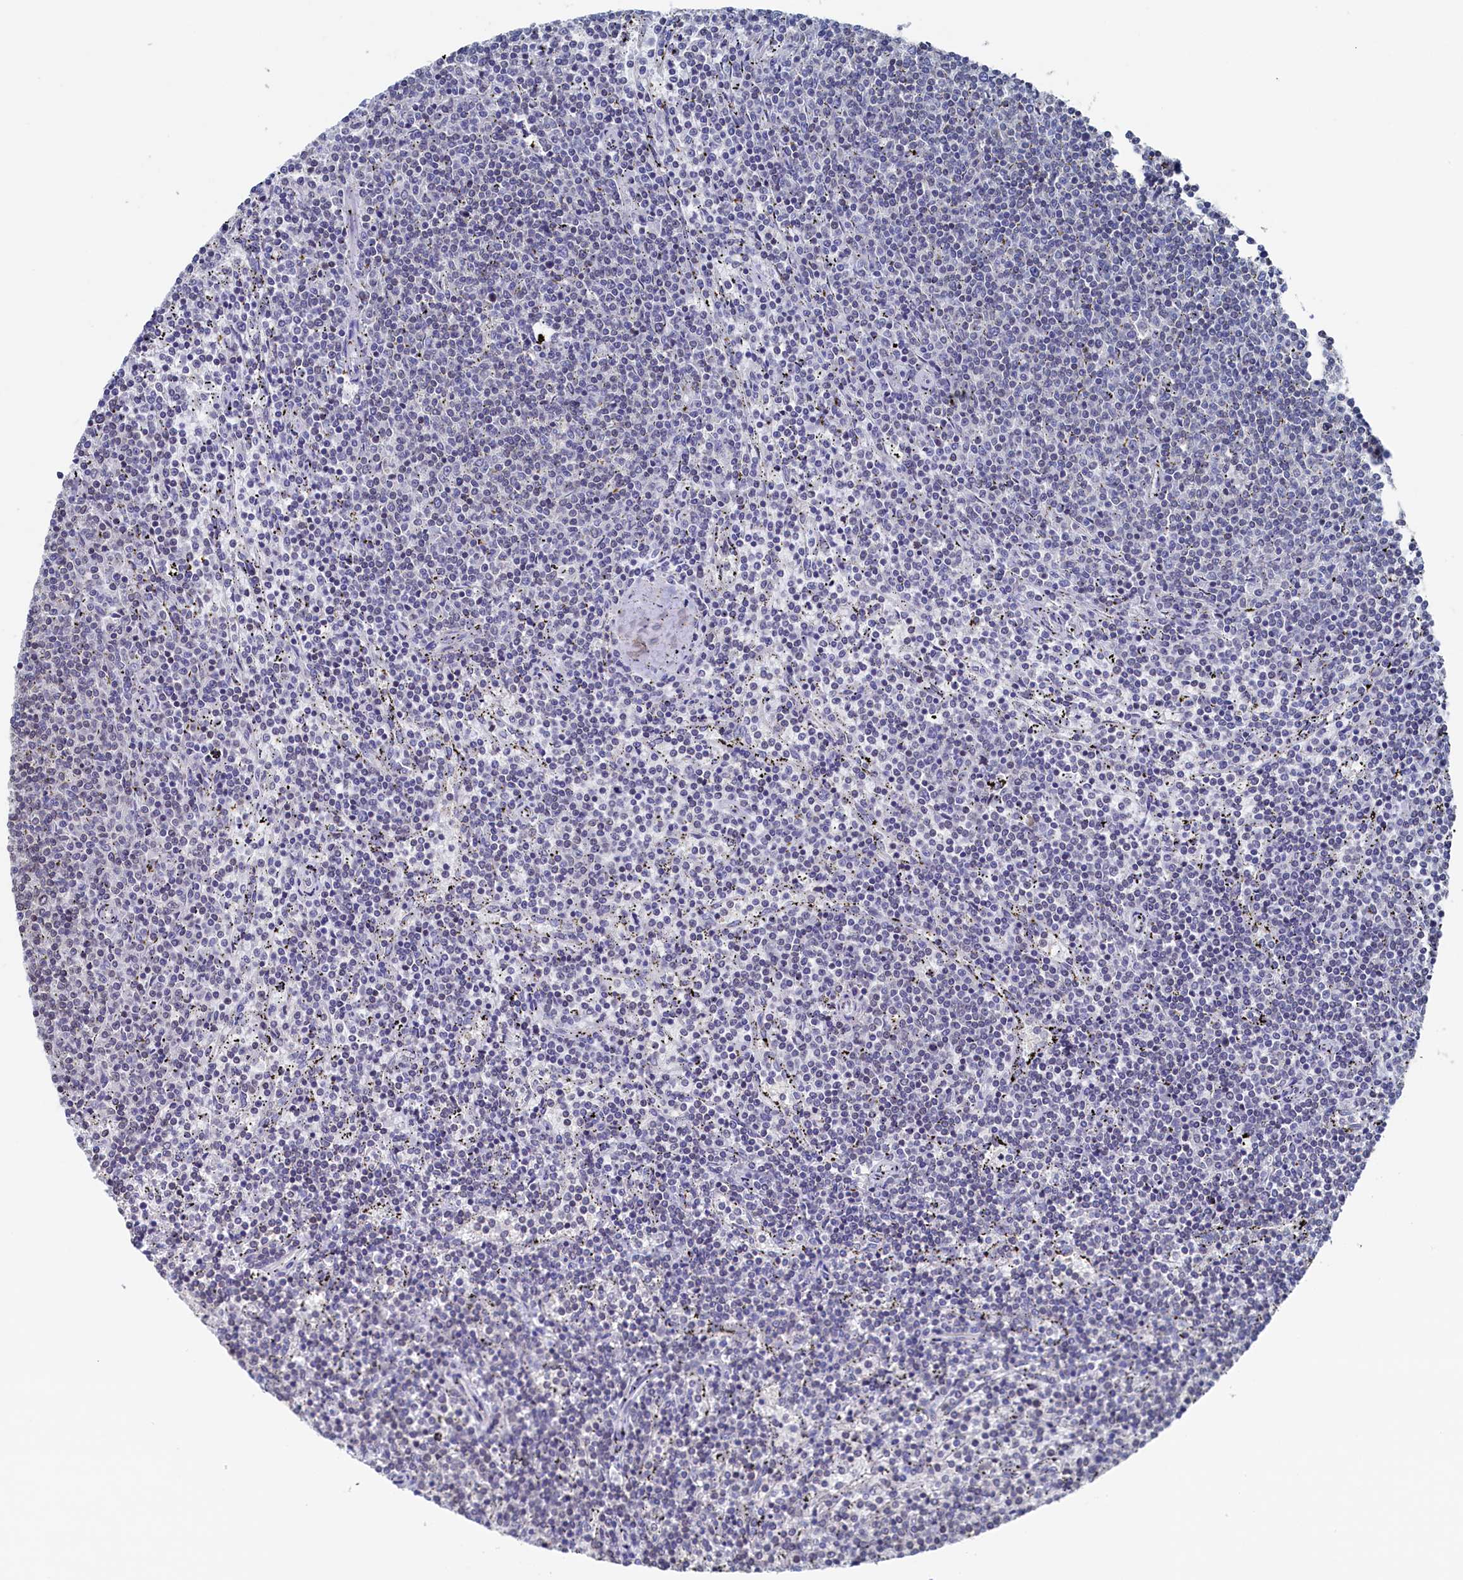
{"staining": {"intensity": "negative", "quantity": "none", "location": "none"}, "tissue": "lymphoma", "cell_type": "Tumor cells", "image_type": "cancer", "snomed": [{"axis": "morphology", "description": "Malignant lymphoma, non-Hodgkin's type, Low grade"}, {"axis": "topography", "description": "Spleen"}], "caption": "Immunohistochemistry image of neoplastic tissue: lymphoma stained with DAB displays no significant protein positivity in tumor cells. (DAB (3,3'-diaminobenzidine) immunohistochemistry (IHC), high magnification).", "gene": "C11orf54", "patient": {"sex": "female", "age": 50}}